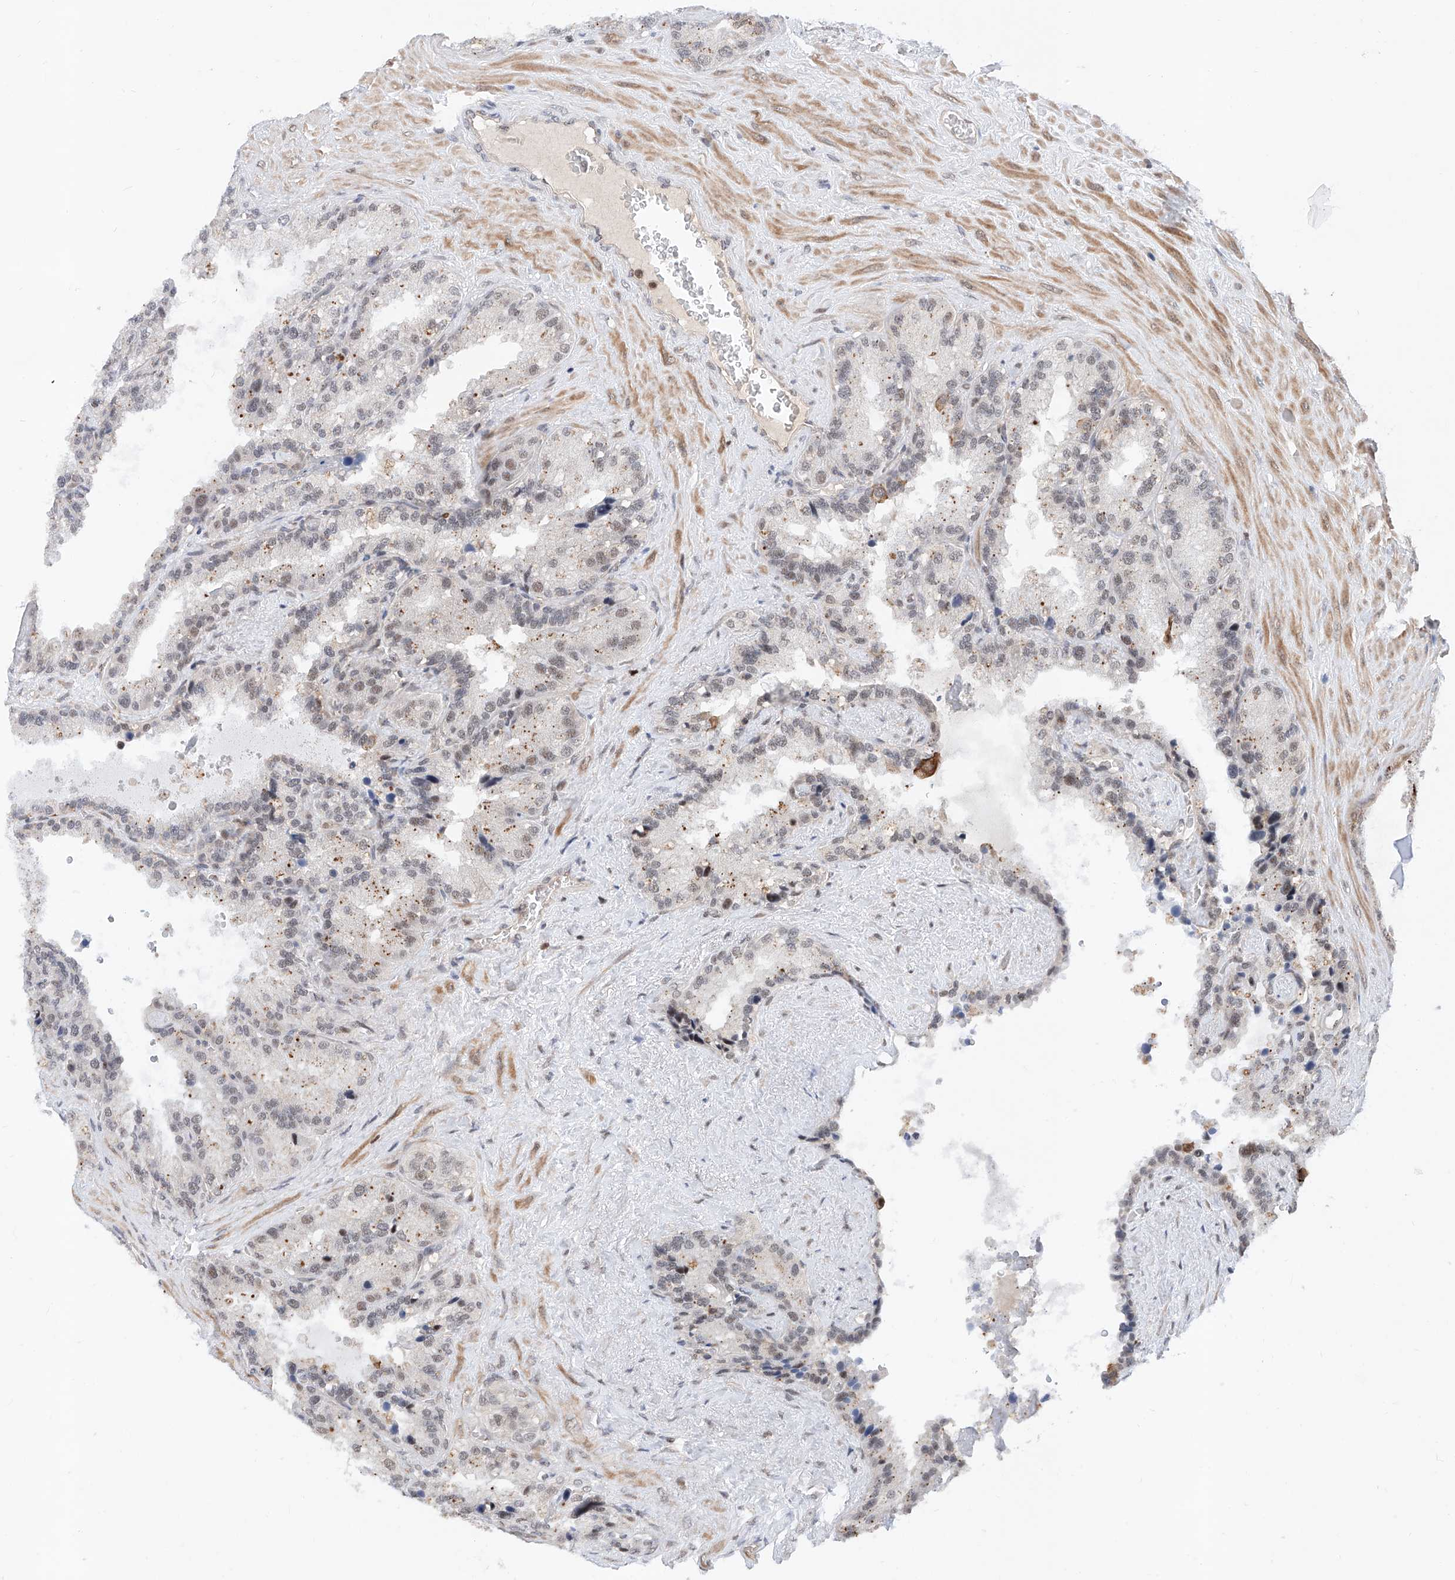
{"staining": {"intensity": "weak", "quantity": "25%-75%", "location": "nuclear"}, "tissue": "seminal vesicle", "cell_type": "Glandular cells", "image_type": "normal", "snomed": [{"axis": "morphology", "description": "Normal tissue, NOS"}, {"axis": "topography", "description": "Prostate"}, {"axis": "topography", "description": "Seminal veicle"}], "caption": "The histopathology image demonstrates immunohistochemical staining of unremarkable seminal vesicle. There is weak nuclear positivity is seen in about 25%-75% of glandular cells. Using DAB (brown) and hematoxylin (blue) stains, captured at high magnification using brightfield microscopy.", "gene": "SNRNP200", "patient": {"sex": "male", "age": 68}}